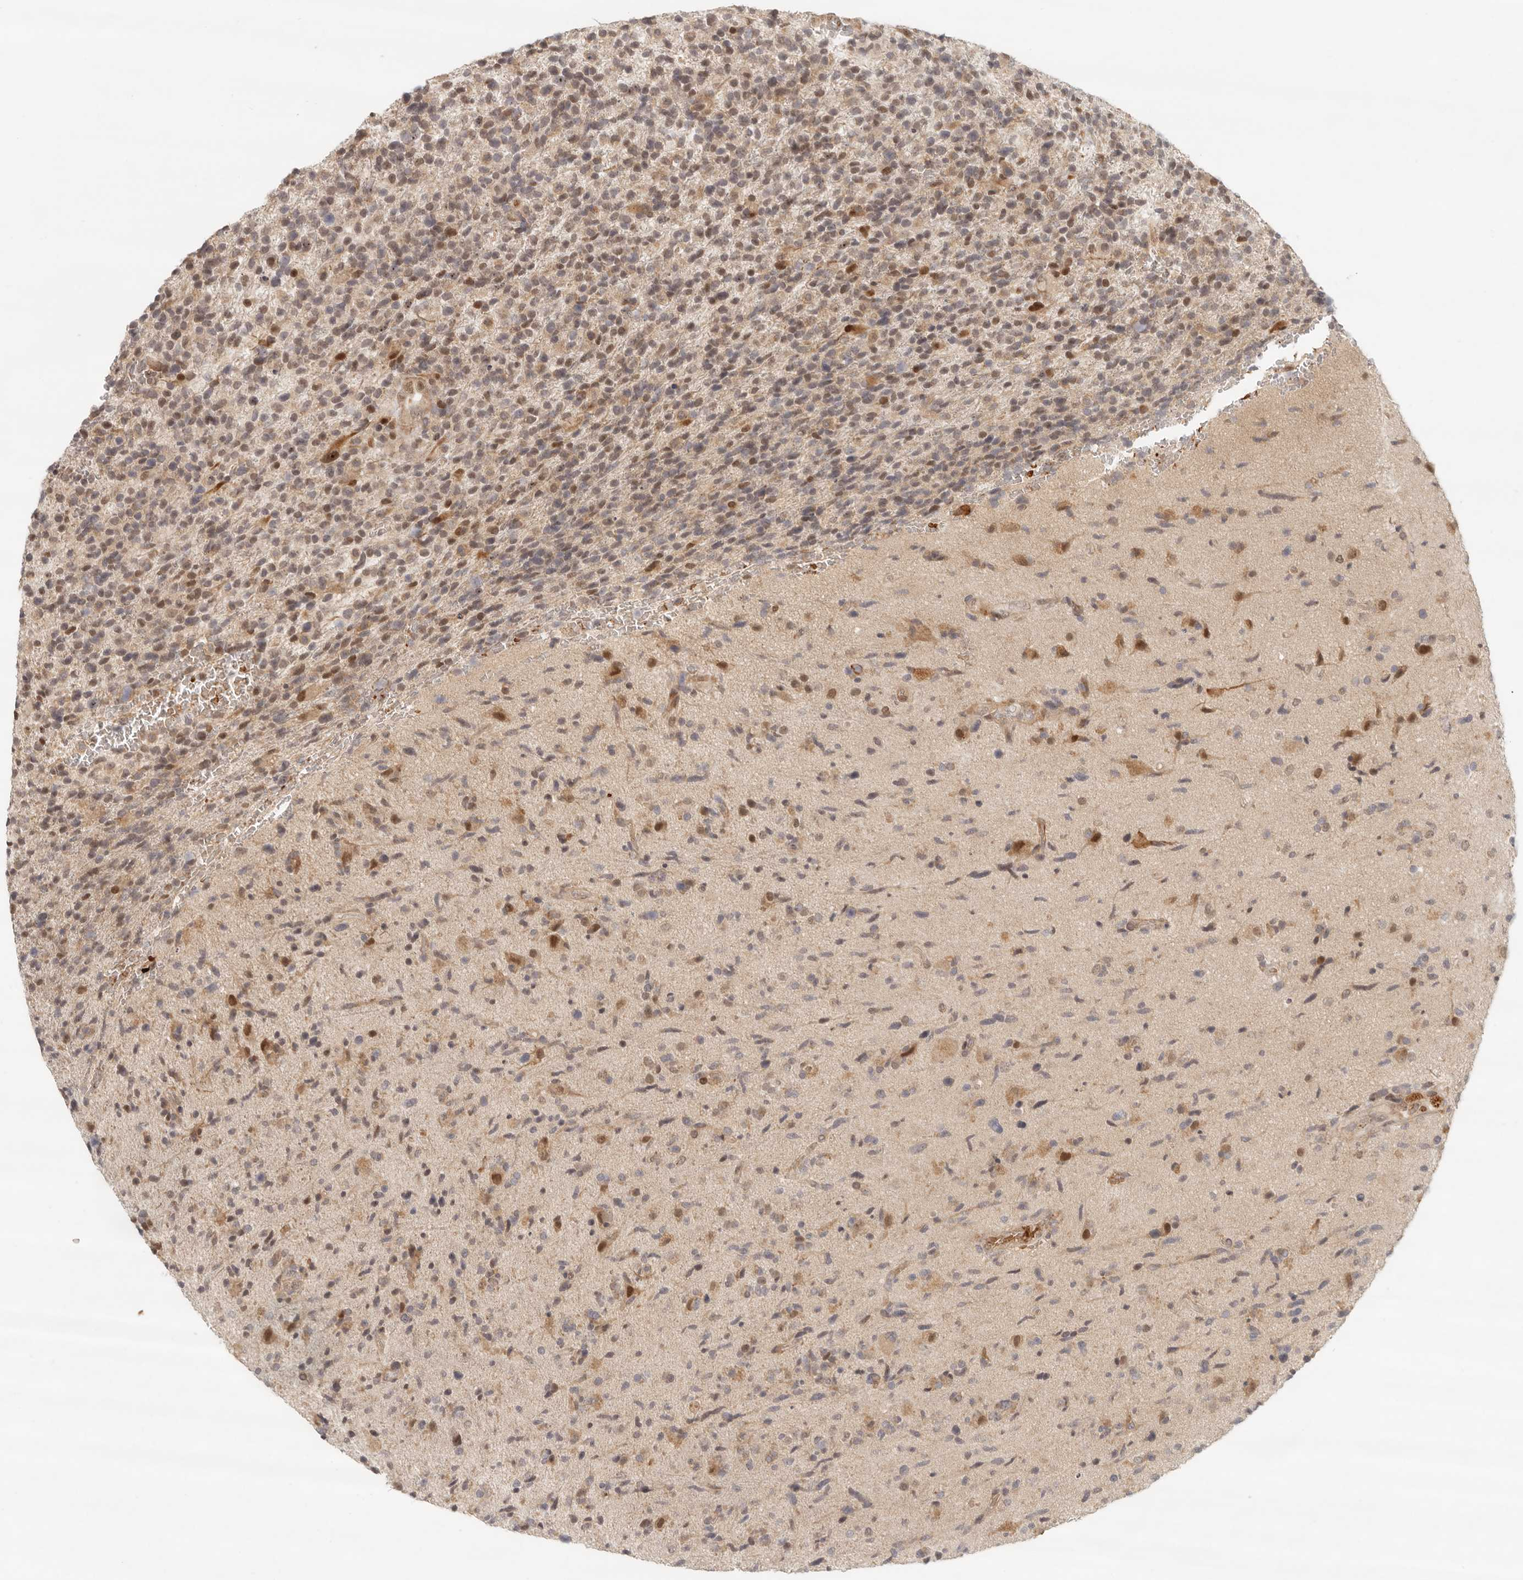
{"staining": {"intensity": "weak", "quantity": "25%-75%", "location": "cytoplasmic/membranous,nuclear"}, "tissue": "glioma", "cell_type": "Tumor cells", "image_type": "cancer", "snomed": [{"axis": "morphology", "description": "Glioma, malignant, High grade"}, {"axis": "topography", "description": "Brain"}], "caption": "Malignant glioma (high-grade) was stained to show a protein in brown. There is low levels of weak cytoplasmic/membranous and nuclear staining in about 25%-75% of tumor cells. The staining was performed using DAB, with brown indicating positive protein expression. Nuclei are stained blue with hematoxylin.", "gene": "AHDC1", "patient": {"sex": "male", "age": 72}}